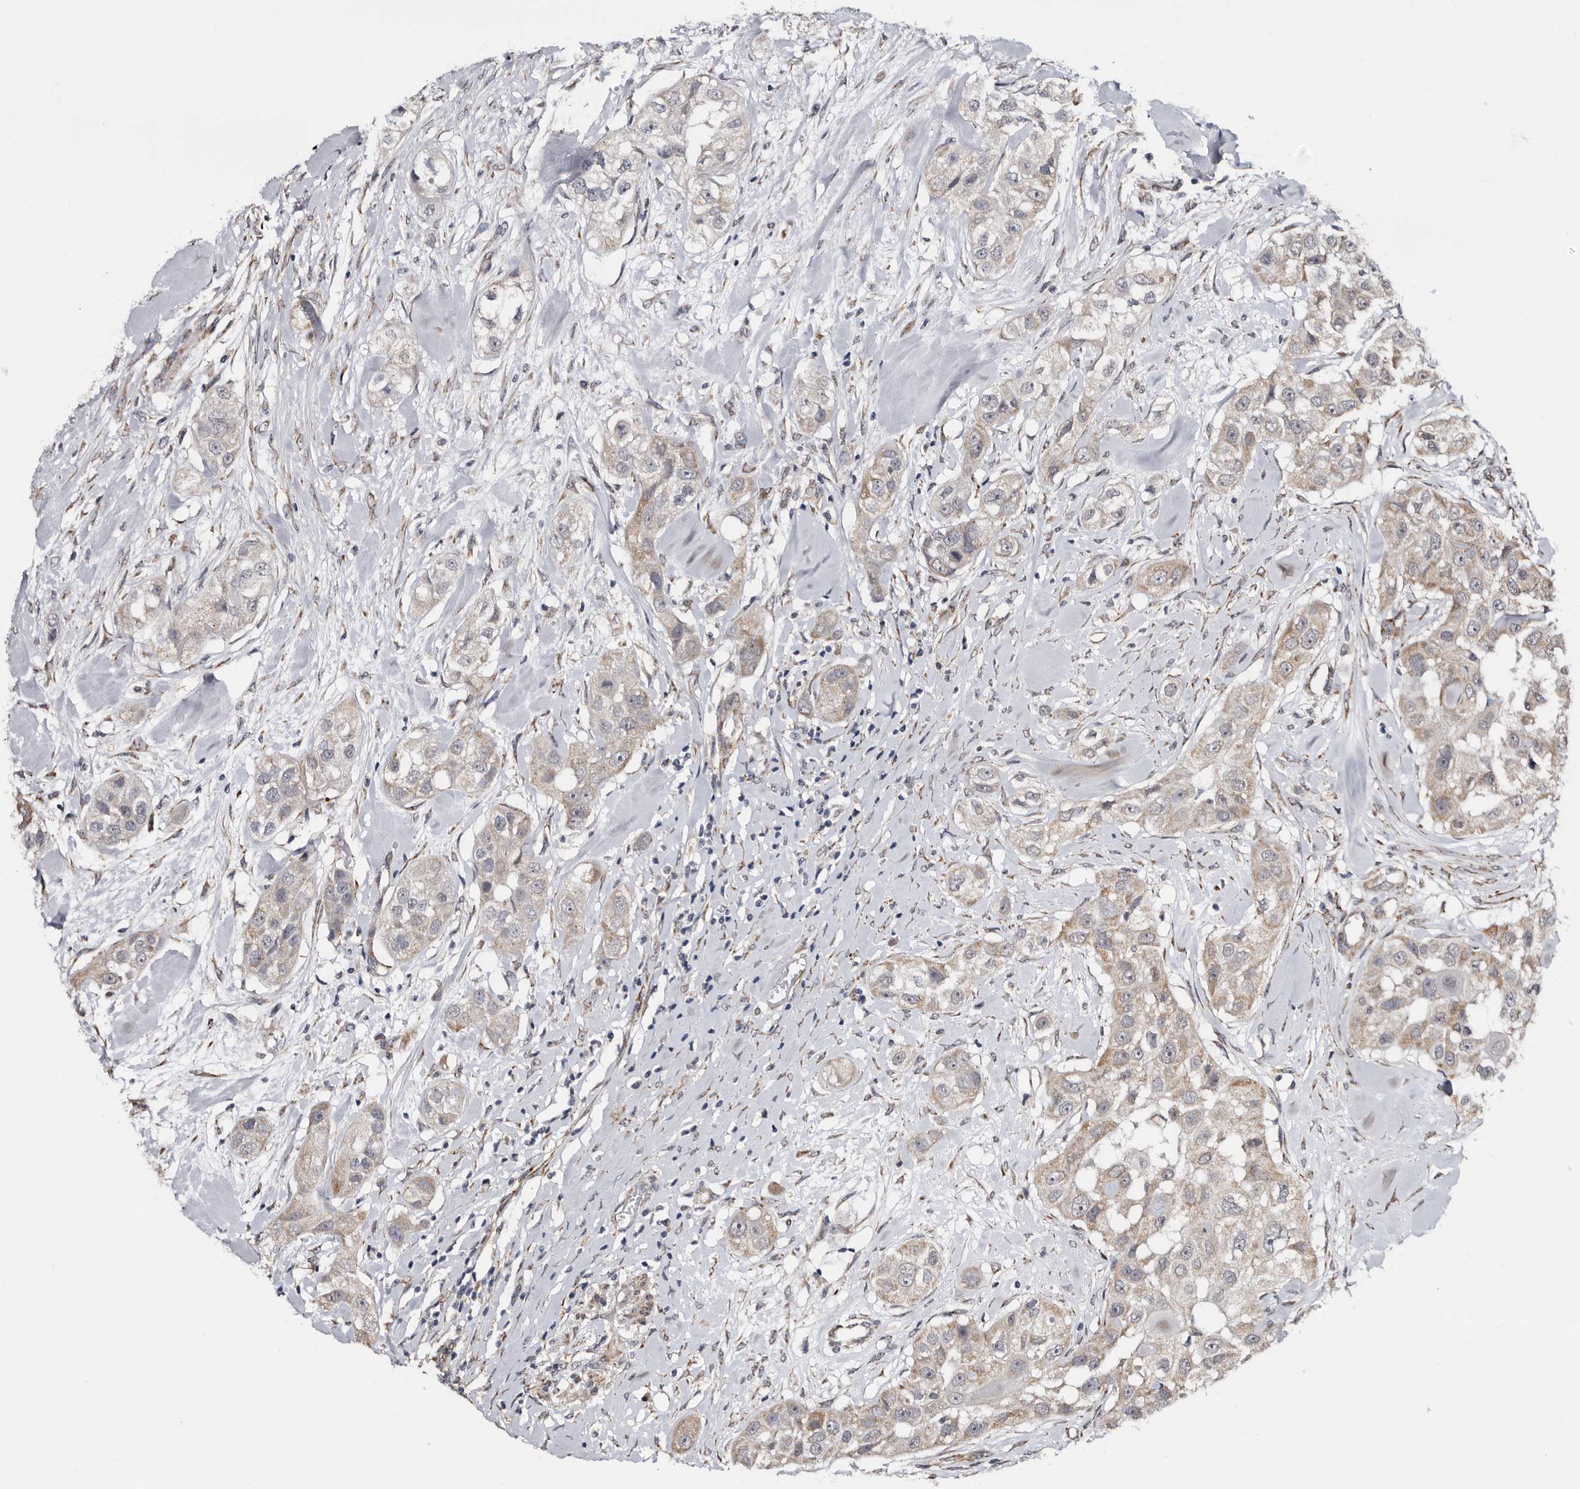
{"staining": {"intensity": "weak", "quantity": "<25%", "location": "cytoplasmic/membranous"}, "tissue": "head and neck cancer", "cell_type": "Tumor cells", "image_type": "cancer", "snomed": [{"axis": "morphology", "description": "Normal tissue, NOS"}, {"axis": "morphology", "description": "Squamous cell carcinoma, NOS"}, {"axis": "topography", "description": "Skeletal muscle"}, {"axis": "topography", "description": "Head-Neck"}], "caption": "The histopathology image shows no staining of tumor cells in head and neck cancer (squamous cell carcinoma).", "gene": "ARMCX2", "patient": {"sex": "male", "age": 51}}